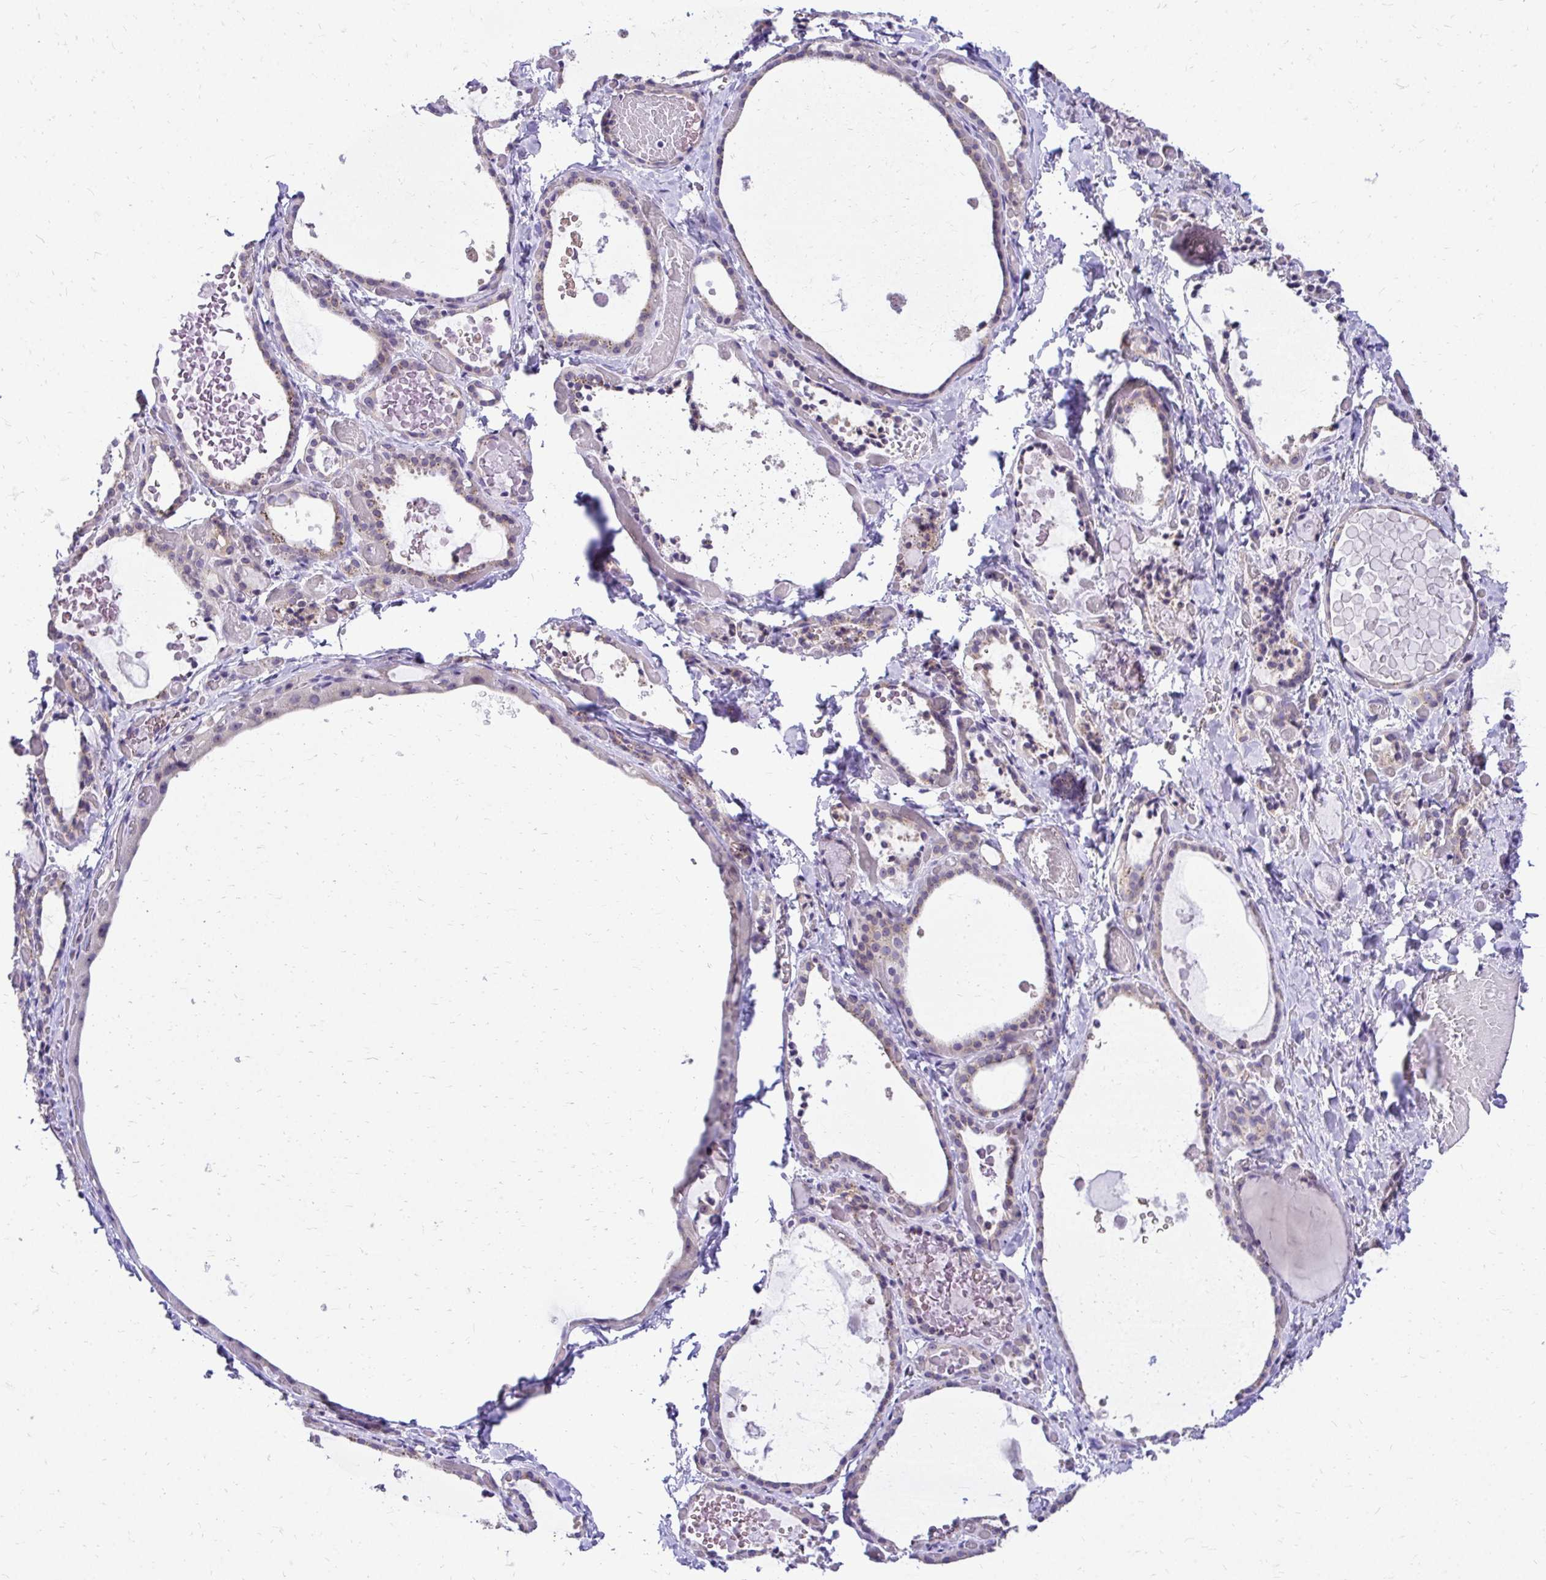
{"staining": {"intensity": "weak", "quantity": "<25%", "location": "cytoplasmic/membranous"}, "tissue": "thyroid gland", "cell_type": "Glandular cells", "image_type": "normal", "snomed": [{"axis": "morphology", "description": "Normal tissue, NOS"}, {"axis": "topography", "description": "Thyroid gland"}], "caption": "IHC image of unremarkable thyroid gland stained for a protein (brown), which exhibits no expression in glandular cells.", "gene": "NIFK", "patient": {"sex": "female", "age": 56}}